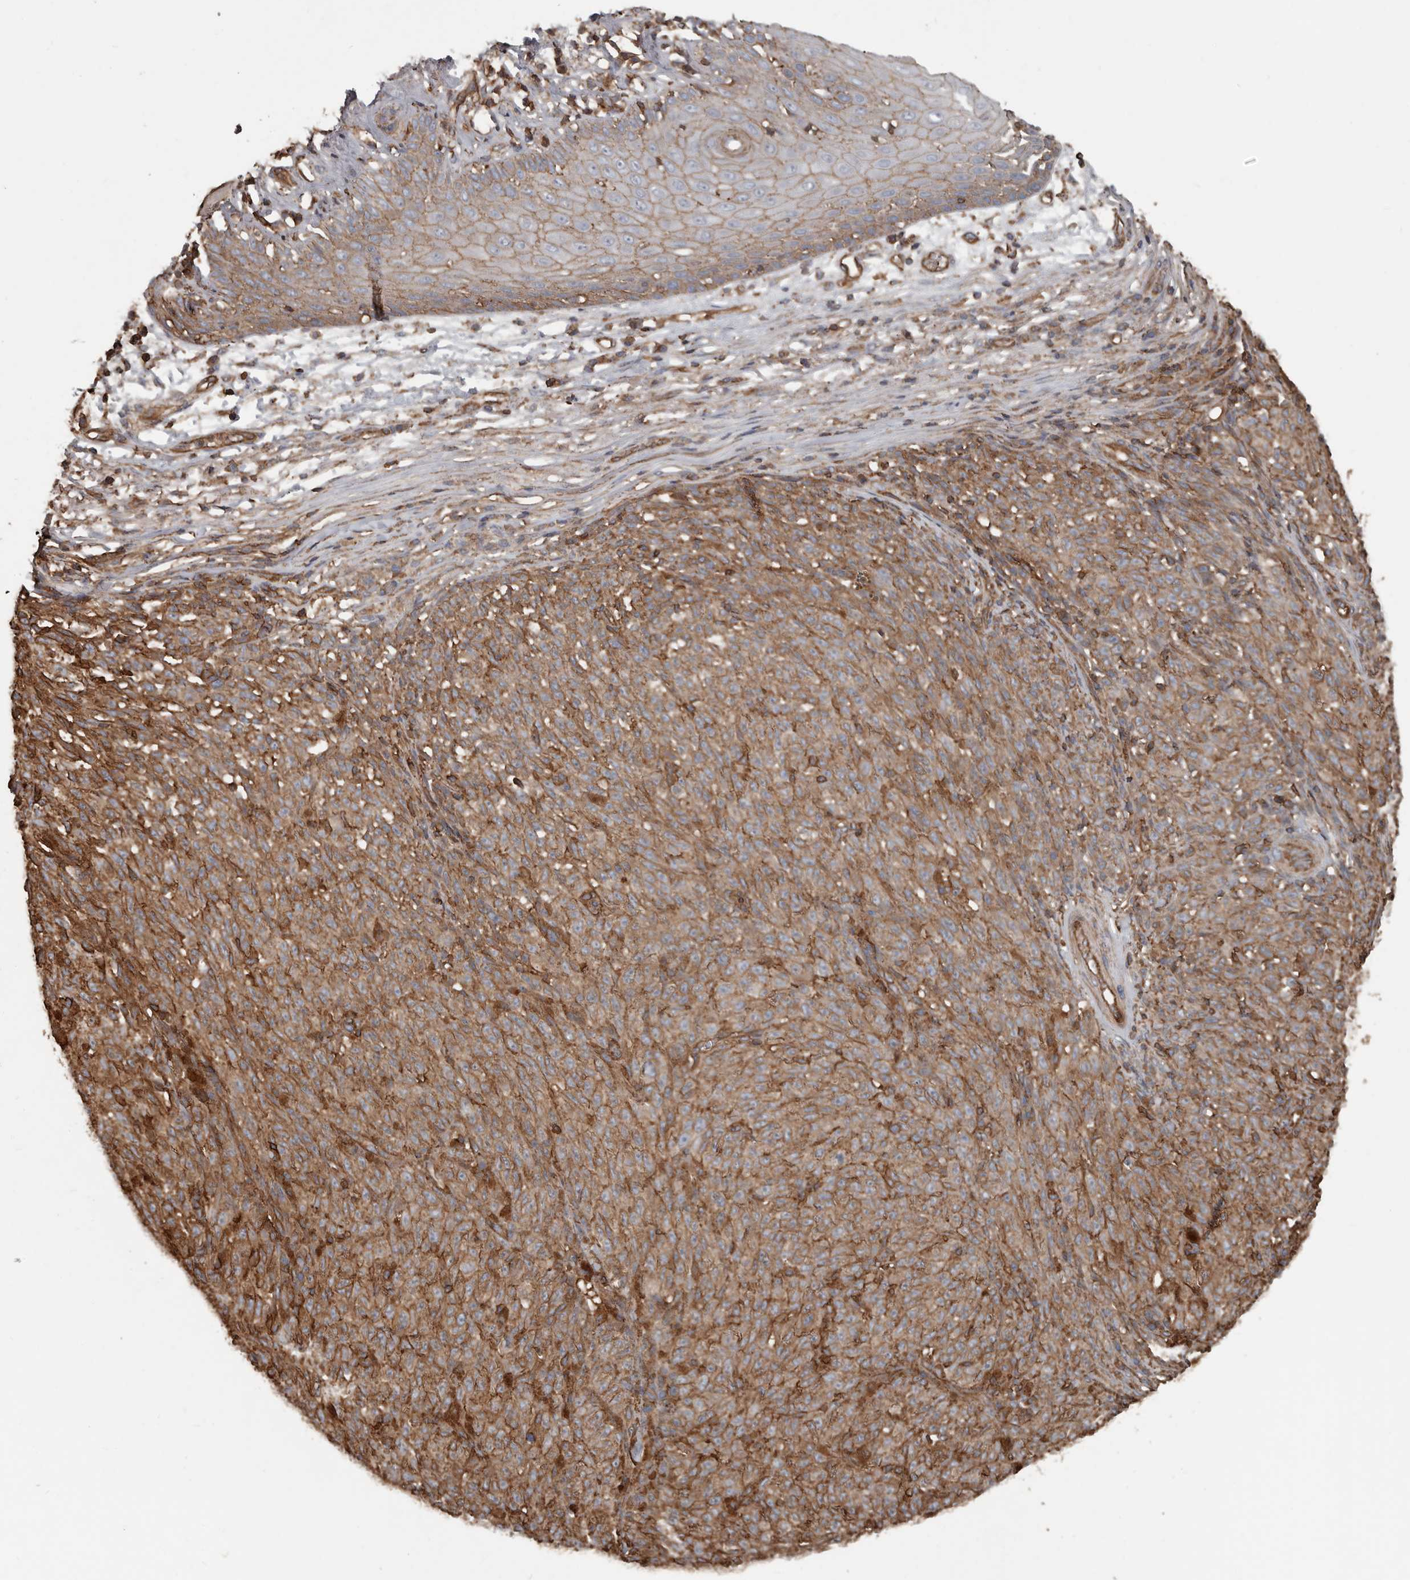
{"staining": {"intensity": "moderate", "quantity": ">75%", "location": "cytoplasmic/membranous"}, "tissue": "melanoma", "cell_type": "Tumor cells", "image_type": "cancer", "snomed": [{"axis": "morphology", "description": "Malignant melanoma, NOS"}, {"axis": "topography", "description": "Skin"}], "caption": "A medium amount of moderate cytoplasmic/membranous expression is present in about >75% of tumor cells in malignant melanoma tissue.", "gene": "DENND6B", "patient": {"sex": "female", "age": 82}}